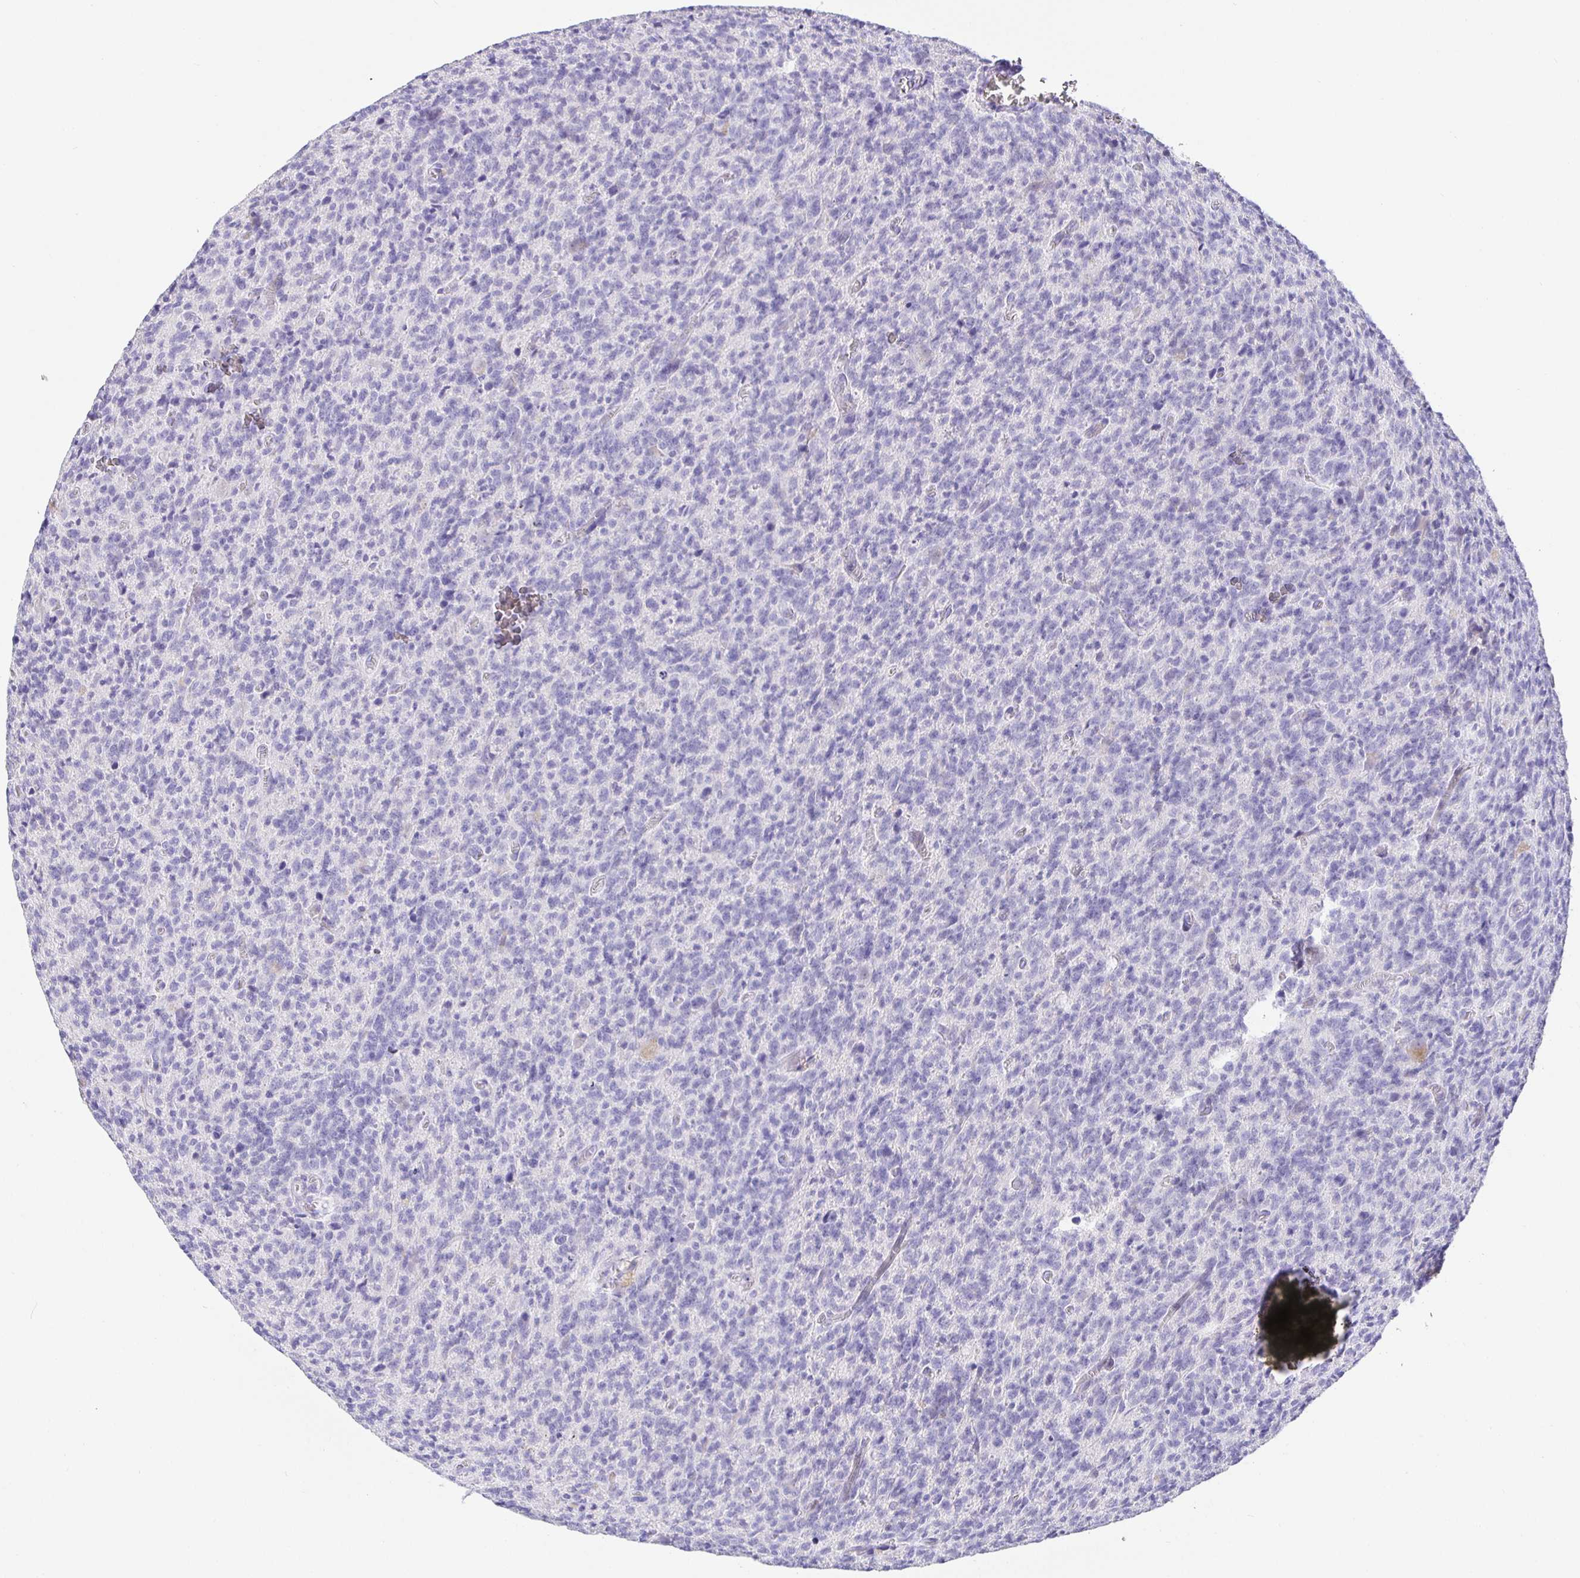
{"staining": {"intensity": "negative", "quantity": "none", "location": "none"}, "tissue": "glioma", "cell_type": "Tumor cells", "image_type": "cancer", "snomed": [{"axis": "morphology", "description": "Glioma, malignant, High grade"}, {"axis": "topography", "description": "Brain"}], "caption": "High magnification brightfield microscopy of glioma stained with DAB (brown) and counterstained with hematoxylin (blue): tumor cells show no significant staining. (Stains: DAB (3,3'-diaminobenzidine) IHC with hematoxylin counter stain, Microscopy: brightfield microscopy at high magnification).", "gene": "TPTE", "patient": {"sex": "male", "age": 76}}